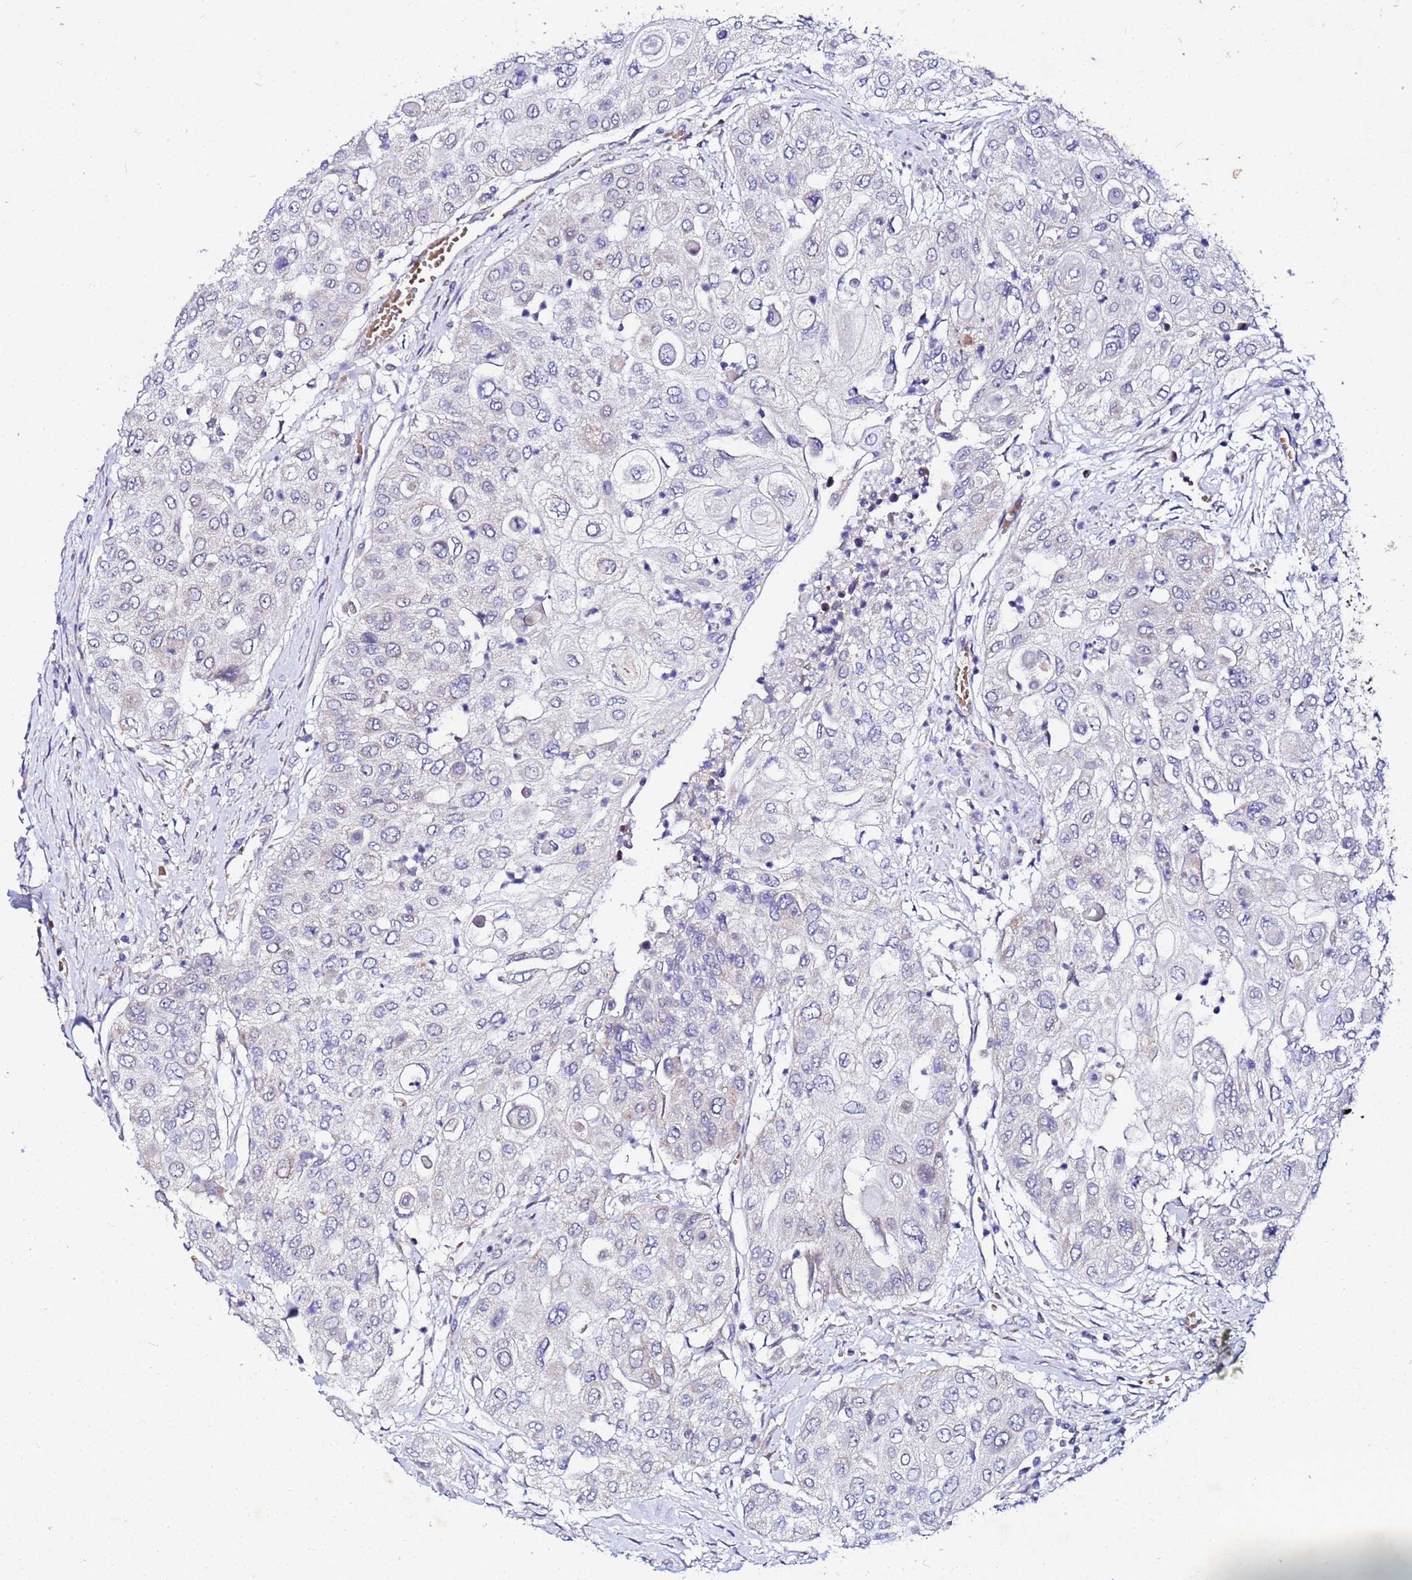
{"staining": {"intensity": "negative", "quantity": "none", "location": "none"}, "tissue": "urothelial cancer", "cell_type": "Tumor cells", "image_type": "cancer", "snomed": [{"axis": "morphology", "description": "Urothelial carcinoma, High grade"}, {"axis": "topography", "description": "Urinary bladder"}], "caption": "Immunohistochemistry (IHC) histopathology image of neoplastic tissue: human urothelial cancer stained with DAB (3,3'-diaminobenzidine) shows no significant protein expression in tumor cells.", "gene": "FAHD2A", "patient": {"sex": "female", "age": 79}}